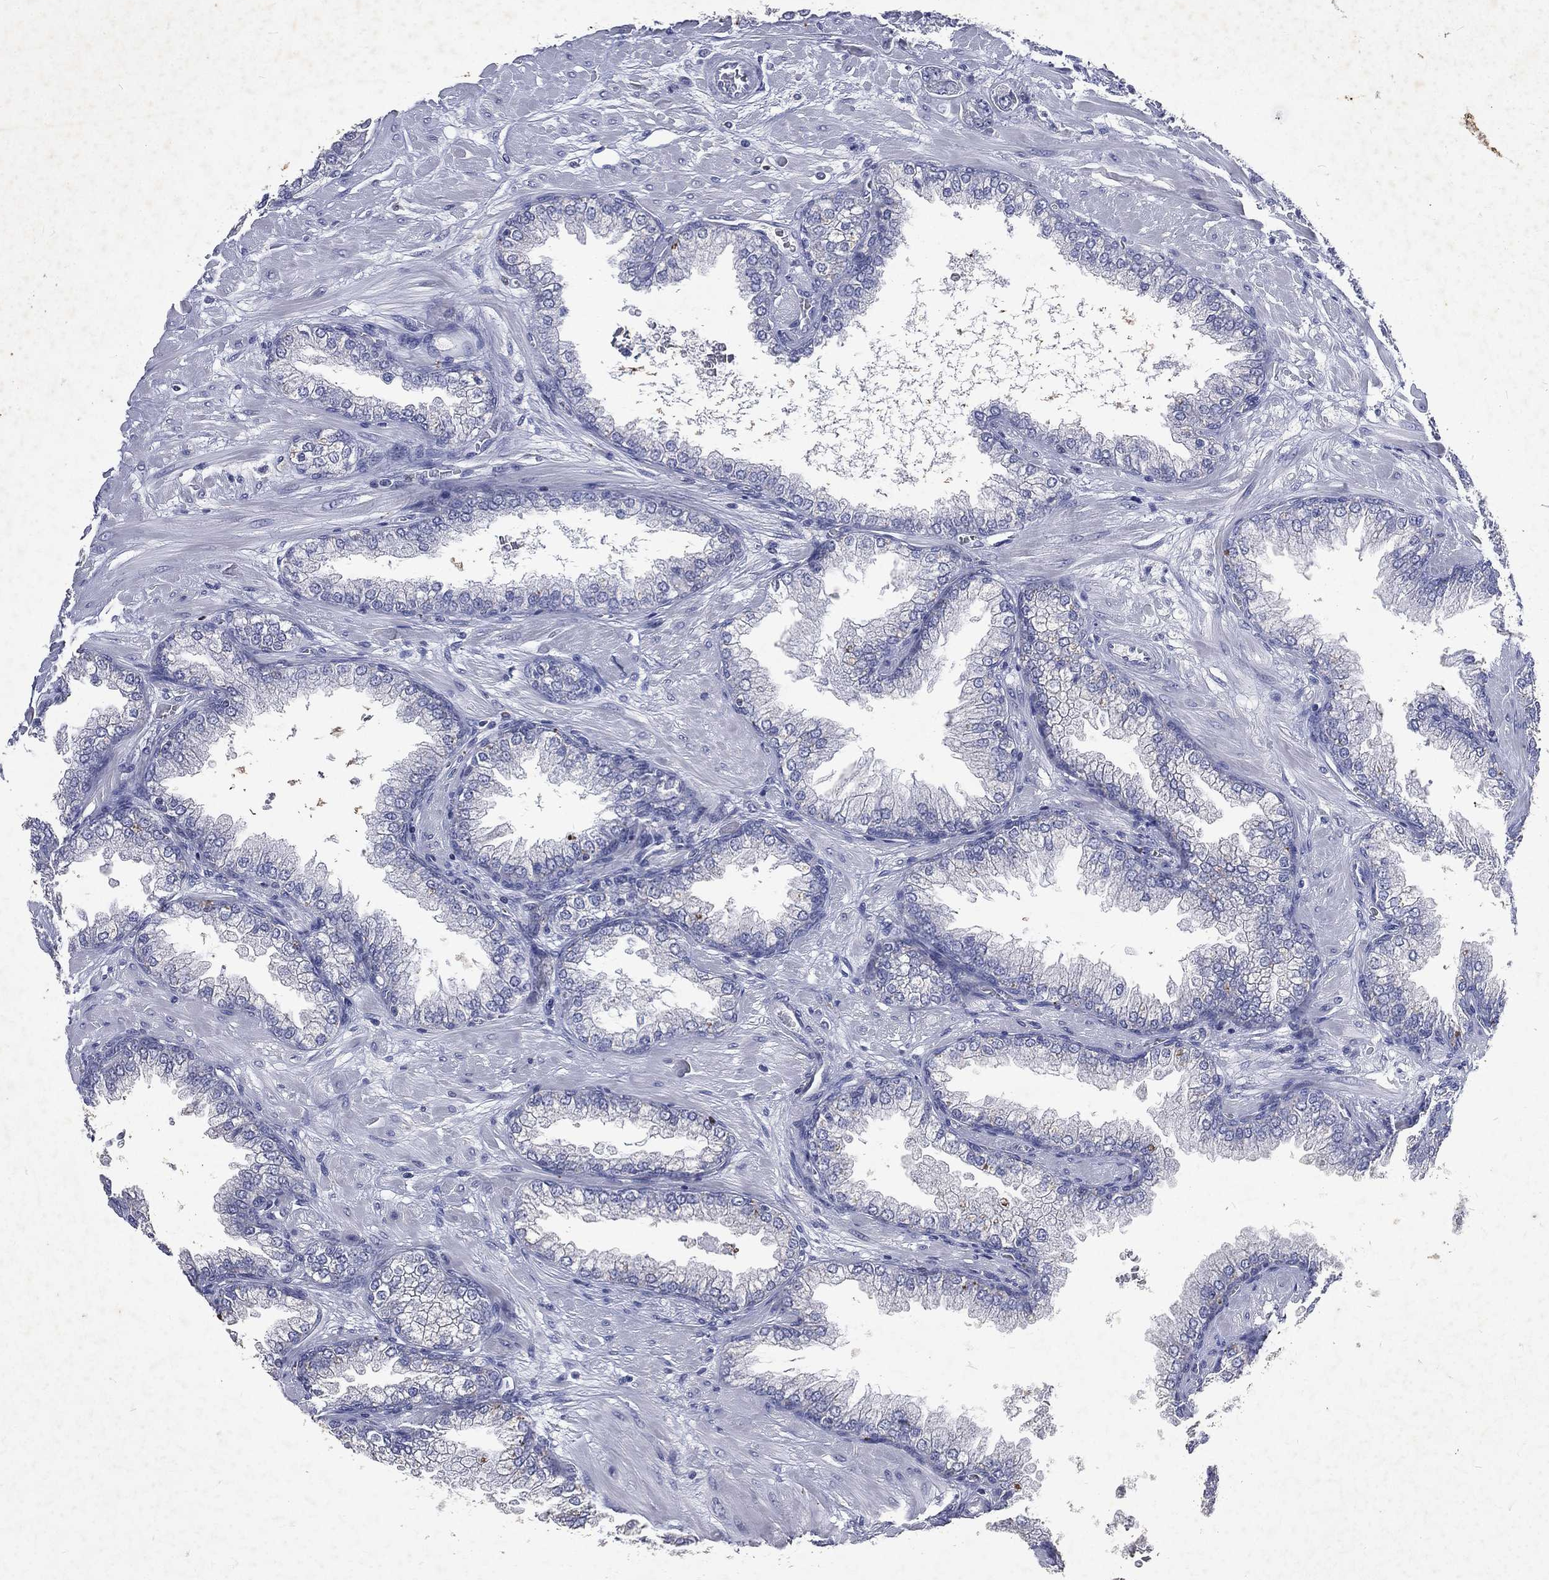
{"staining": {"intensity": "negative", "quantity": "none", "location": "none"}, "tissue": "prostate cancer", "cell_type": "Tumor cells", "image_type": "cancer", "snomed": [{"axis": "morphology", "description": "Adenocarcinoma, Low grade"}, {"axis": "topography", "description": "Prostate"}], "caption": "The immunohistochemistry histopathology image has no significant positivity in tumor cells of adenocarcinoma (low-grade) (prostate) tissue.", "gene": "SLC34A2", "patient": {"sex": "male", "age": 57}}